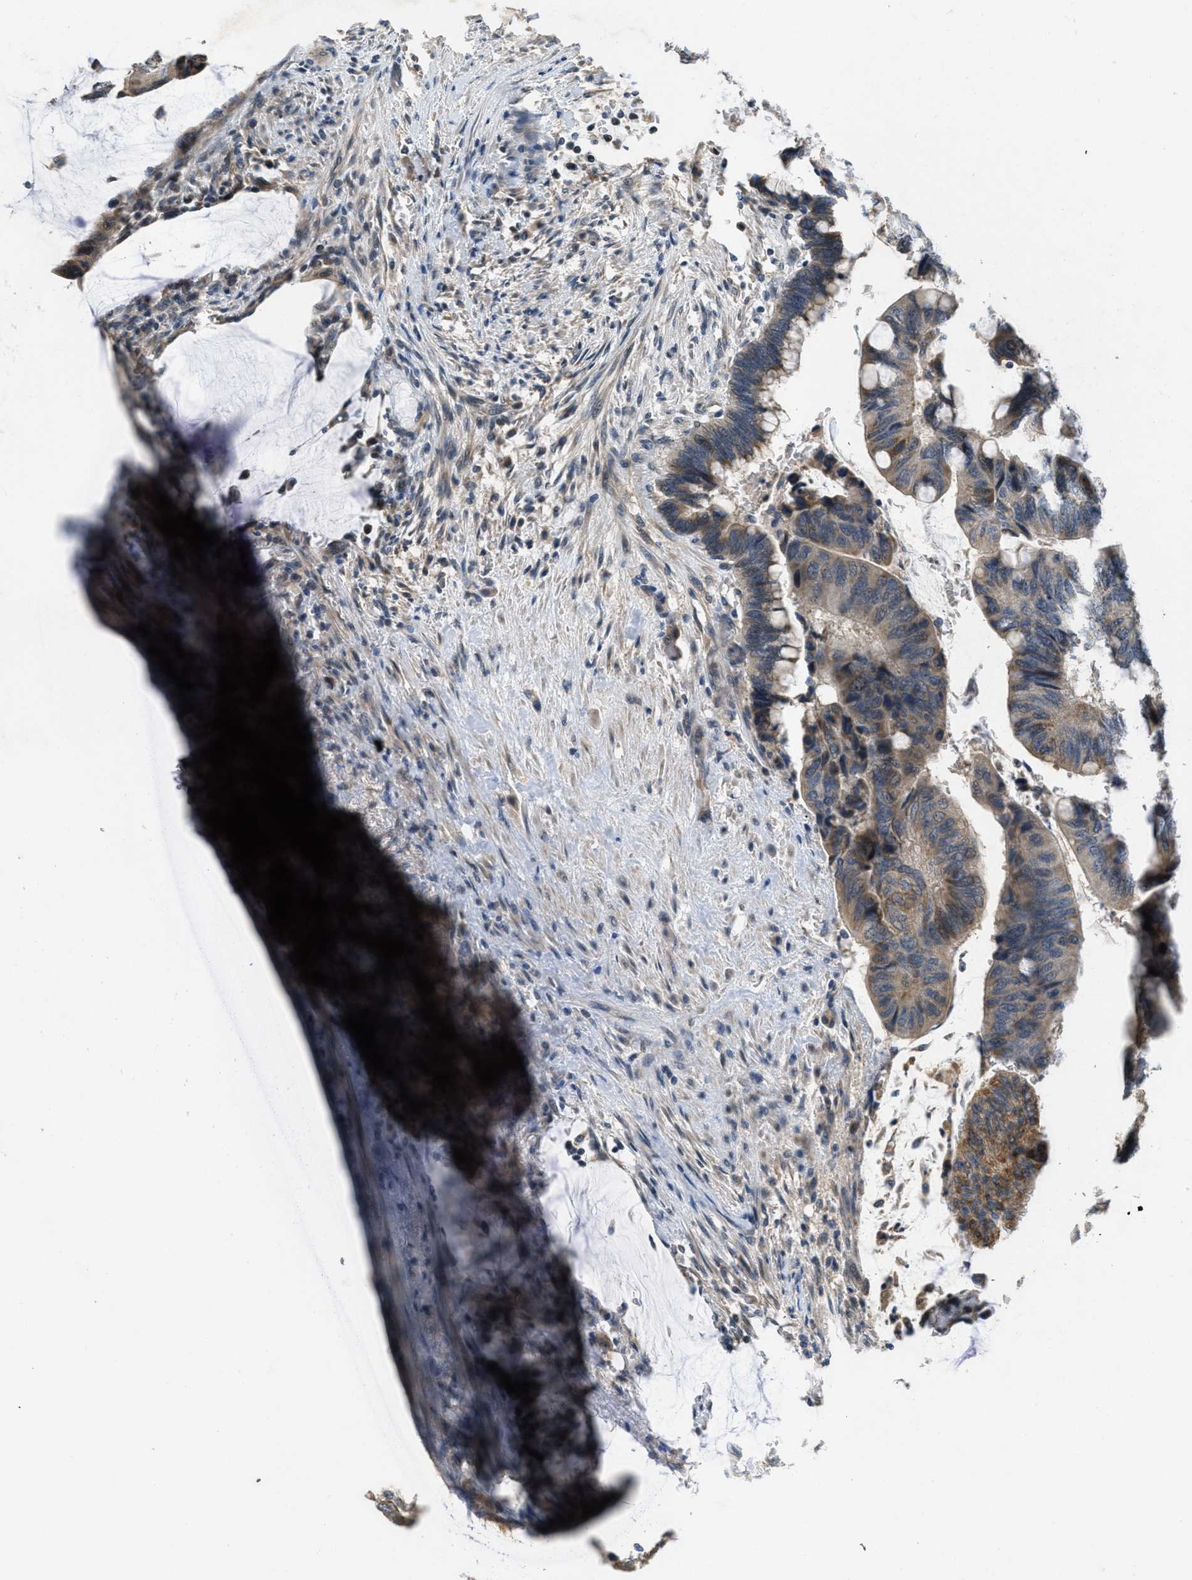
{"staining": {"intensity": "moderate", "quantity": ">75%", "location": "cytoplasmic/membranous"}, "tissue": "colorectal cancer", "cell_type": "Tumor cells", "image_type": "cancer", "snomed": [{"axis": "morphology", "description": "Normal tissue, NOS"}, {"axis": "morphology", "description": "Adenocarcinoma, NOS"}, {"axis": "topography", "description": "Rectum"}, {"axis": "topography", "description": "Peripheral nerve tissue"}], "caption": "IHC photomicrograph of adenocarcinoma (colorectal) stained for a protein (brown), which shows medium levels of moderate cytoplasmic/membranous expression in about >75% of tumor cells.", "gene": "PPP1R15A", "patient": {"sex": "male", "age": 92}}